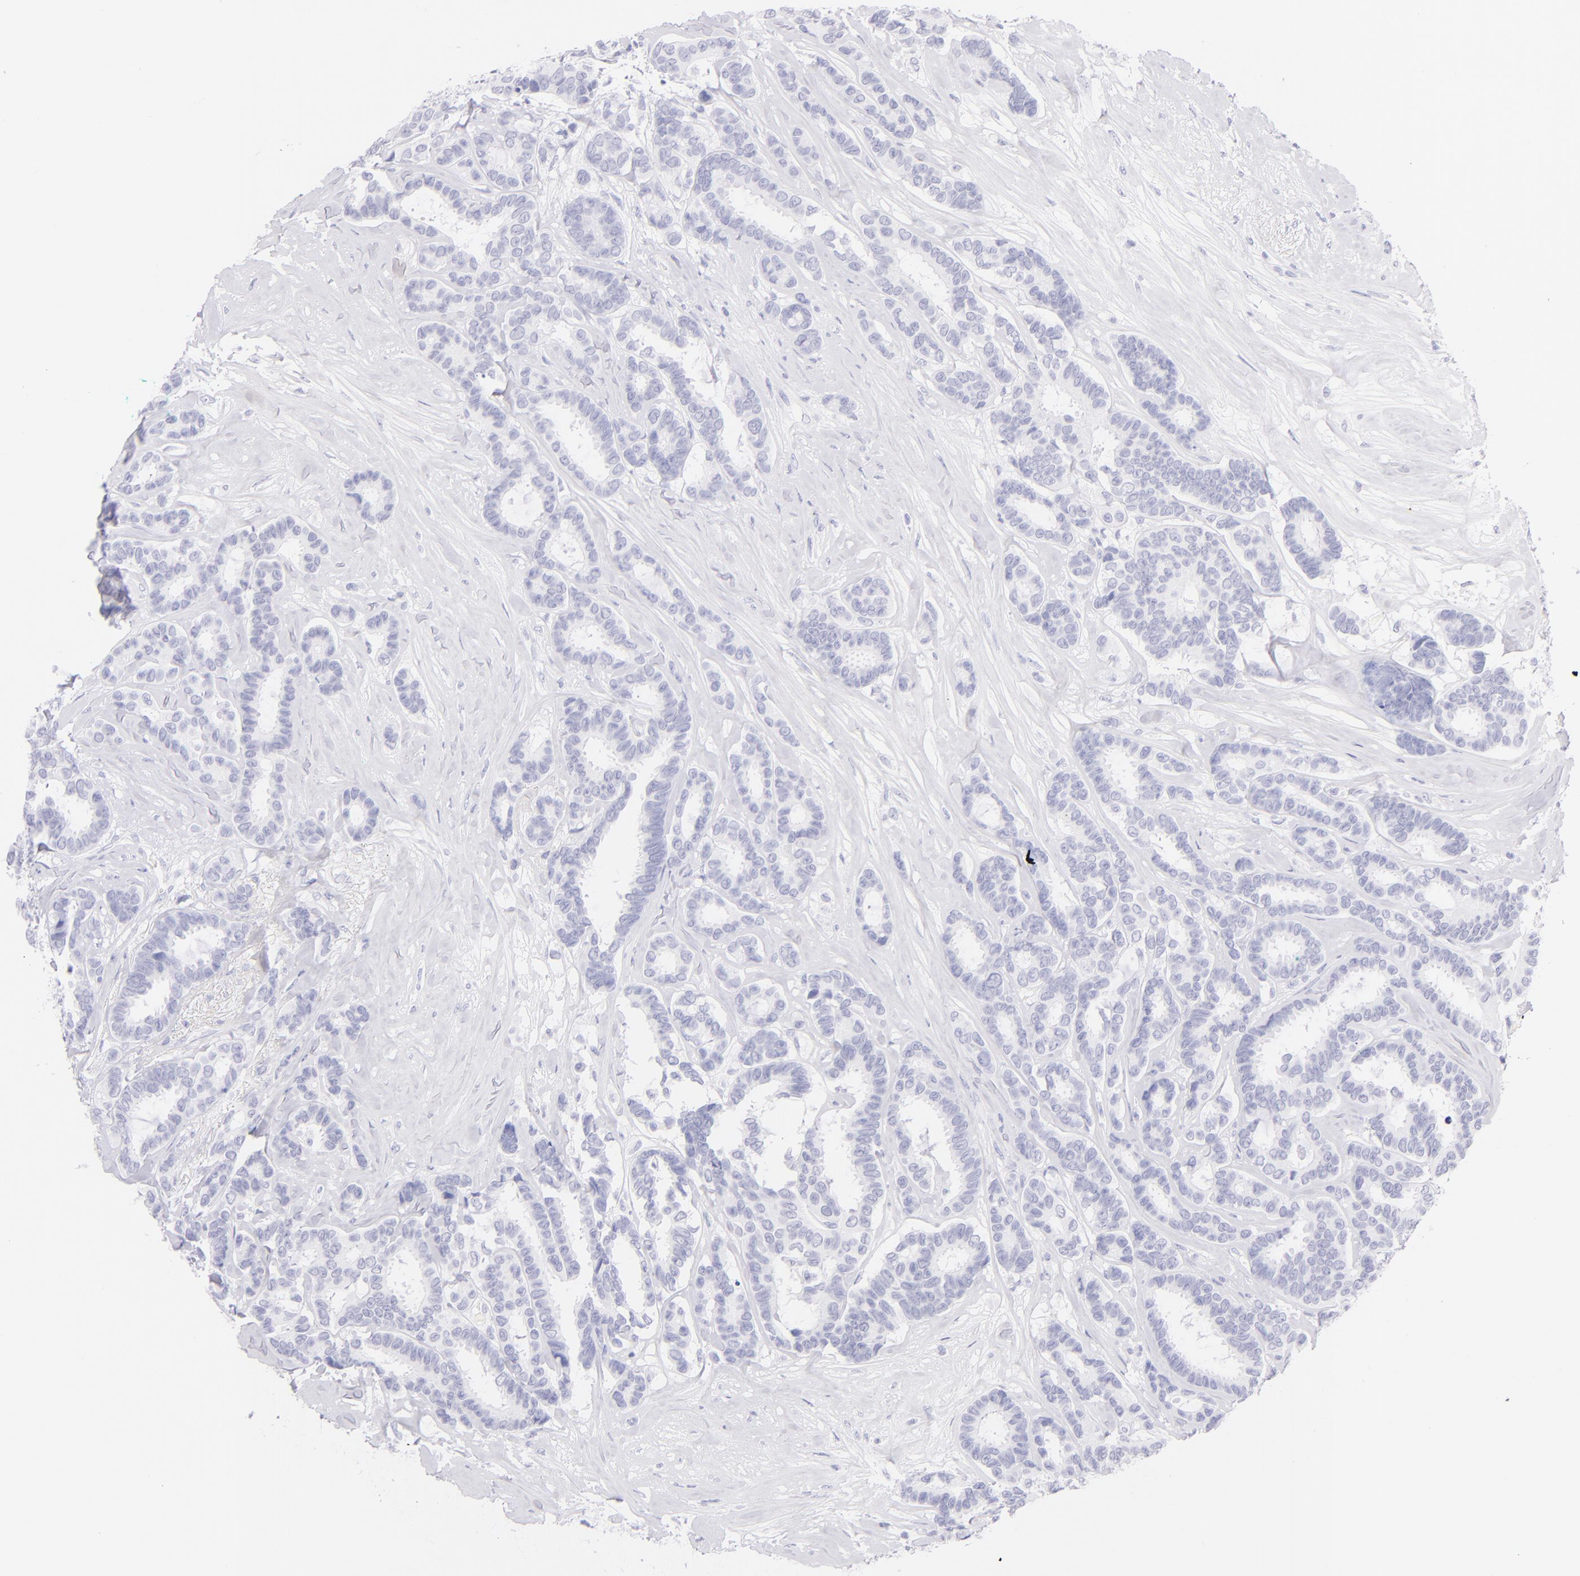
{"staining": {"intensity": "negative", "quantity": "none", "location": "none"}, "tissue": "breast cancer", "cell_type": "Tumor cells", "image_type": "cancer", "snomed": [{"axis": "morphology", "description": "Duct carcinoma"}, {"axis": "topography", "description": "Breast"}], "caption": "Immunohistochemistry of breast infiltrating ductal carcinoma reveals no staining in tumor cells. (Stains: DAB (3,3'-diaminobenzidine) IHC with hematoxylin counter stain, Microscopy: brightfield microscopy at high magnification).", "gene": "SDC1", "patient": {"sex": "female", "age": 87}}